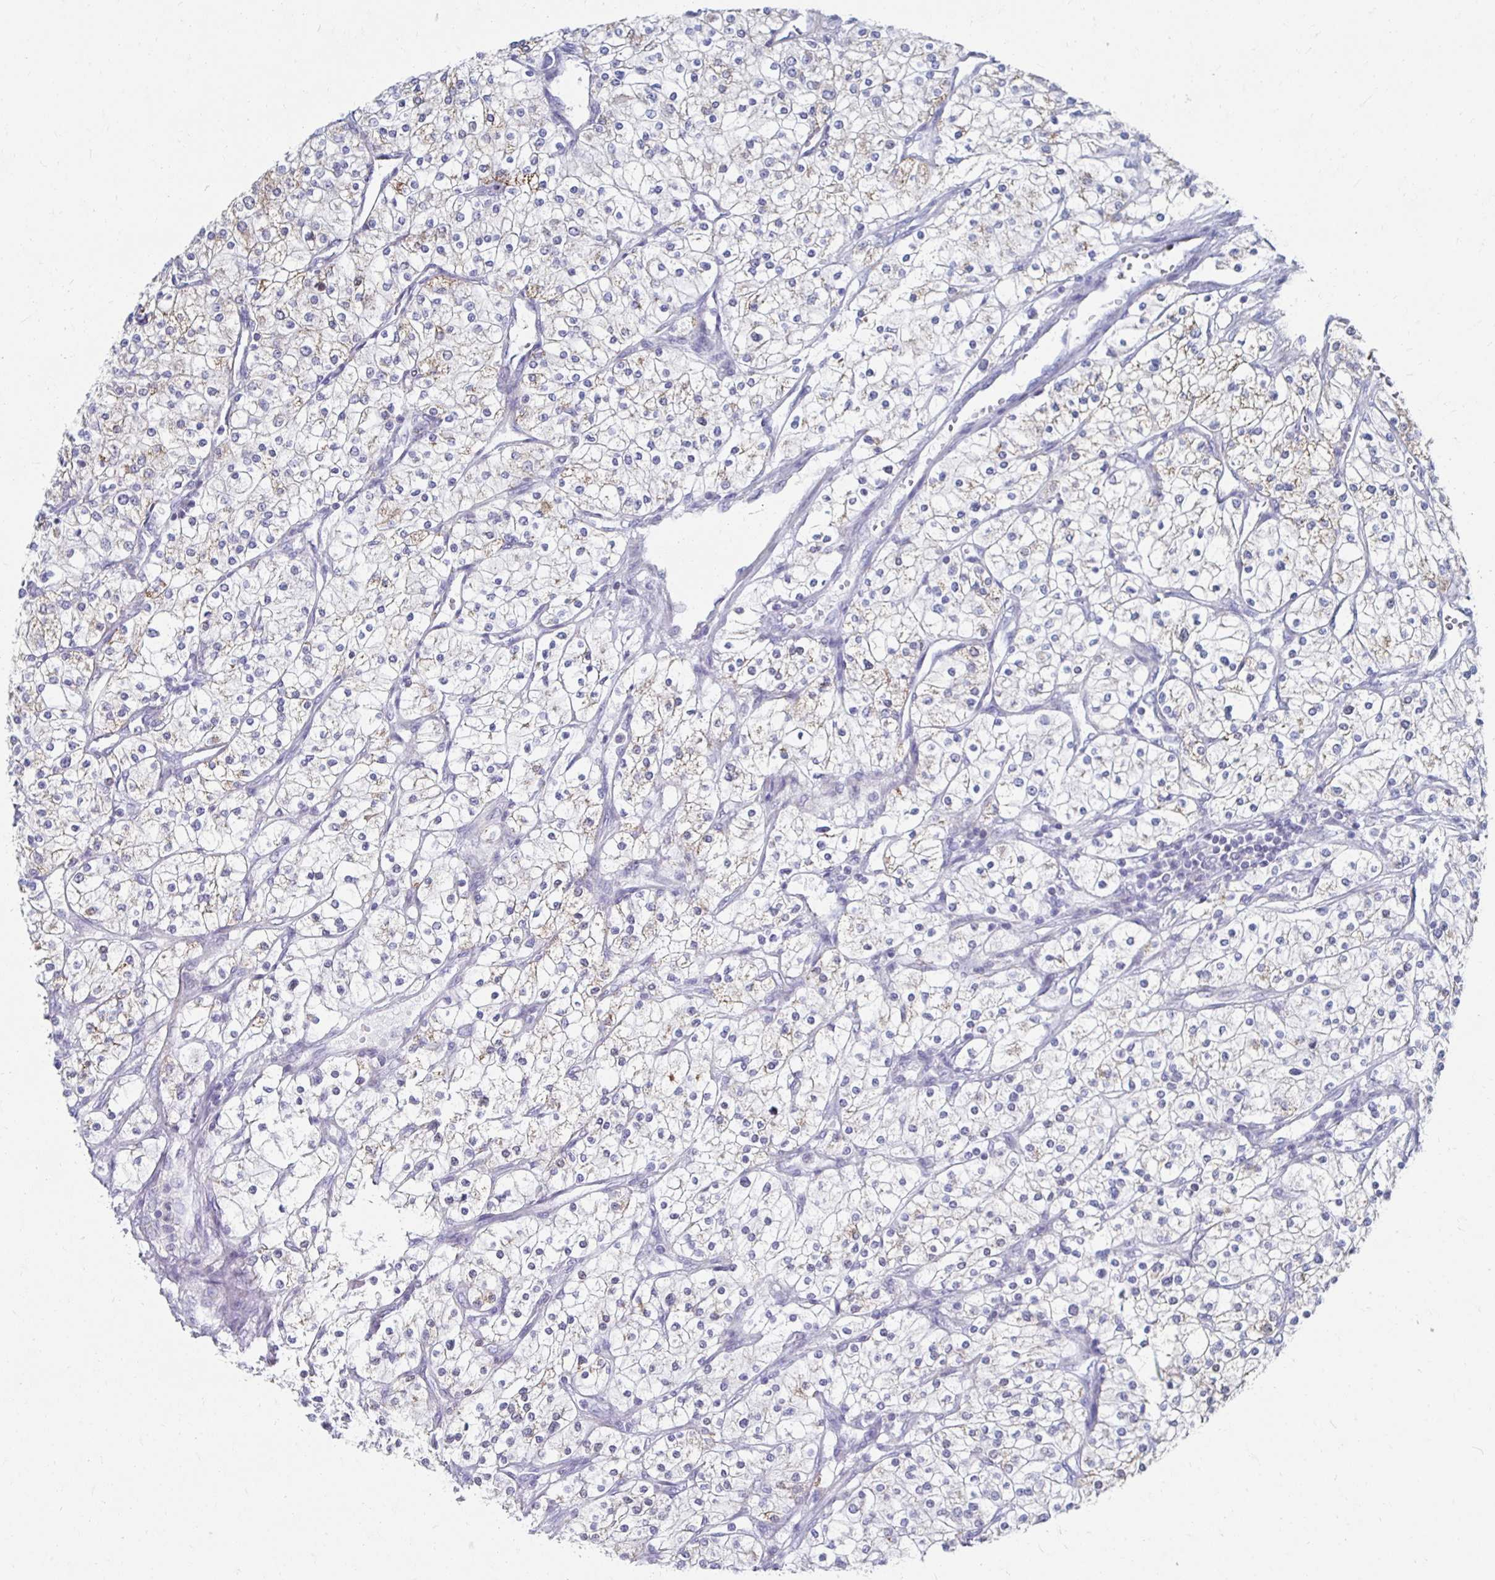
{"staining": {"intensity": "weak", "quantity": "<25%", "location": "cytoplasmic/membranous"}, "tissue": "renal cancer", "cell_type": "Tumor cells", "image_type": "cancer", "snomed": [{"axis": "morphology", "description": "Adenocarcinoma, NOS"}, {"axis": "topography", "description": "Kidney"}], "caption": "DAB immunohistochemical staining of human renal cancer shows no significant staining in tumor cells.", "gene": "NOCT", "patient": {"sex": "male", "age": 80}}